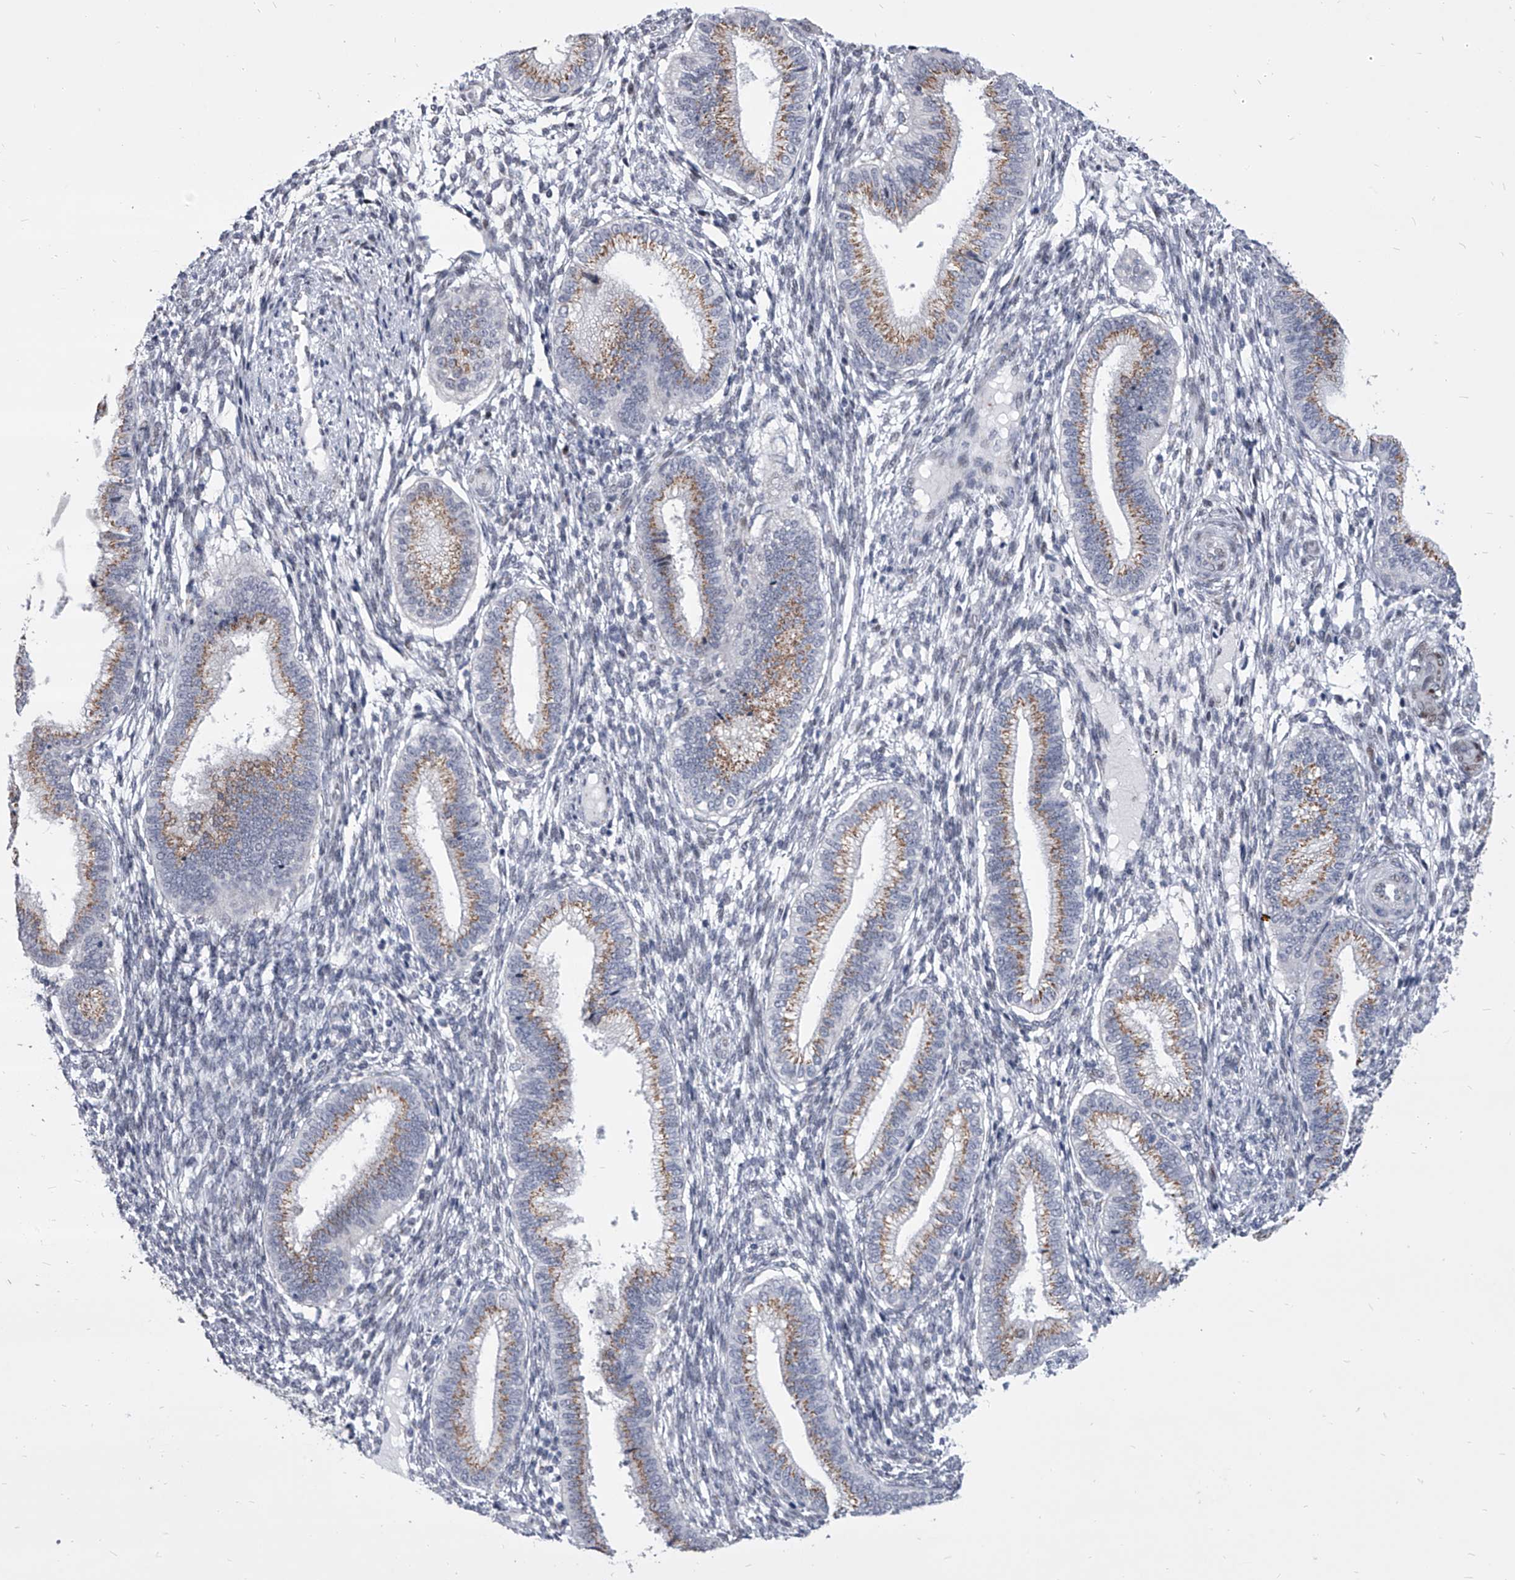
{"staining": {"intensity": "negative", "quantity": "none", "location": "none"}, "tissue": "endometrium", "cell_type": "Cells in endometrial stroma", "image_type": "normal", "snomed": [{"axis": "morphology", "description": "Normal tissue, NOS"}, {"axis": "topography", "description": "Endometrium"}], "caption": "Immunohistochemistry (IHC) histopathology image of benign human endometrium stained for a protein (brown), which exhibits no positivity in cells in endometrial stroma.", "gene": "EVA1C", "patient": {"sex": "female", "age": 39}}